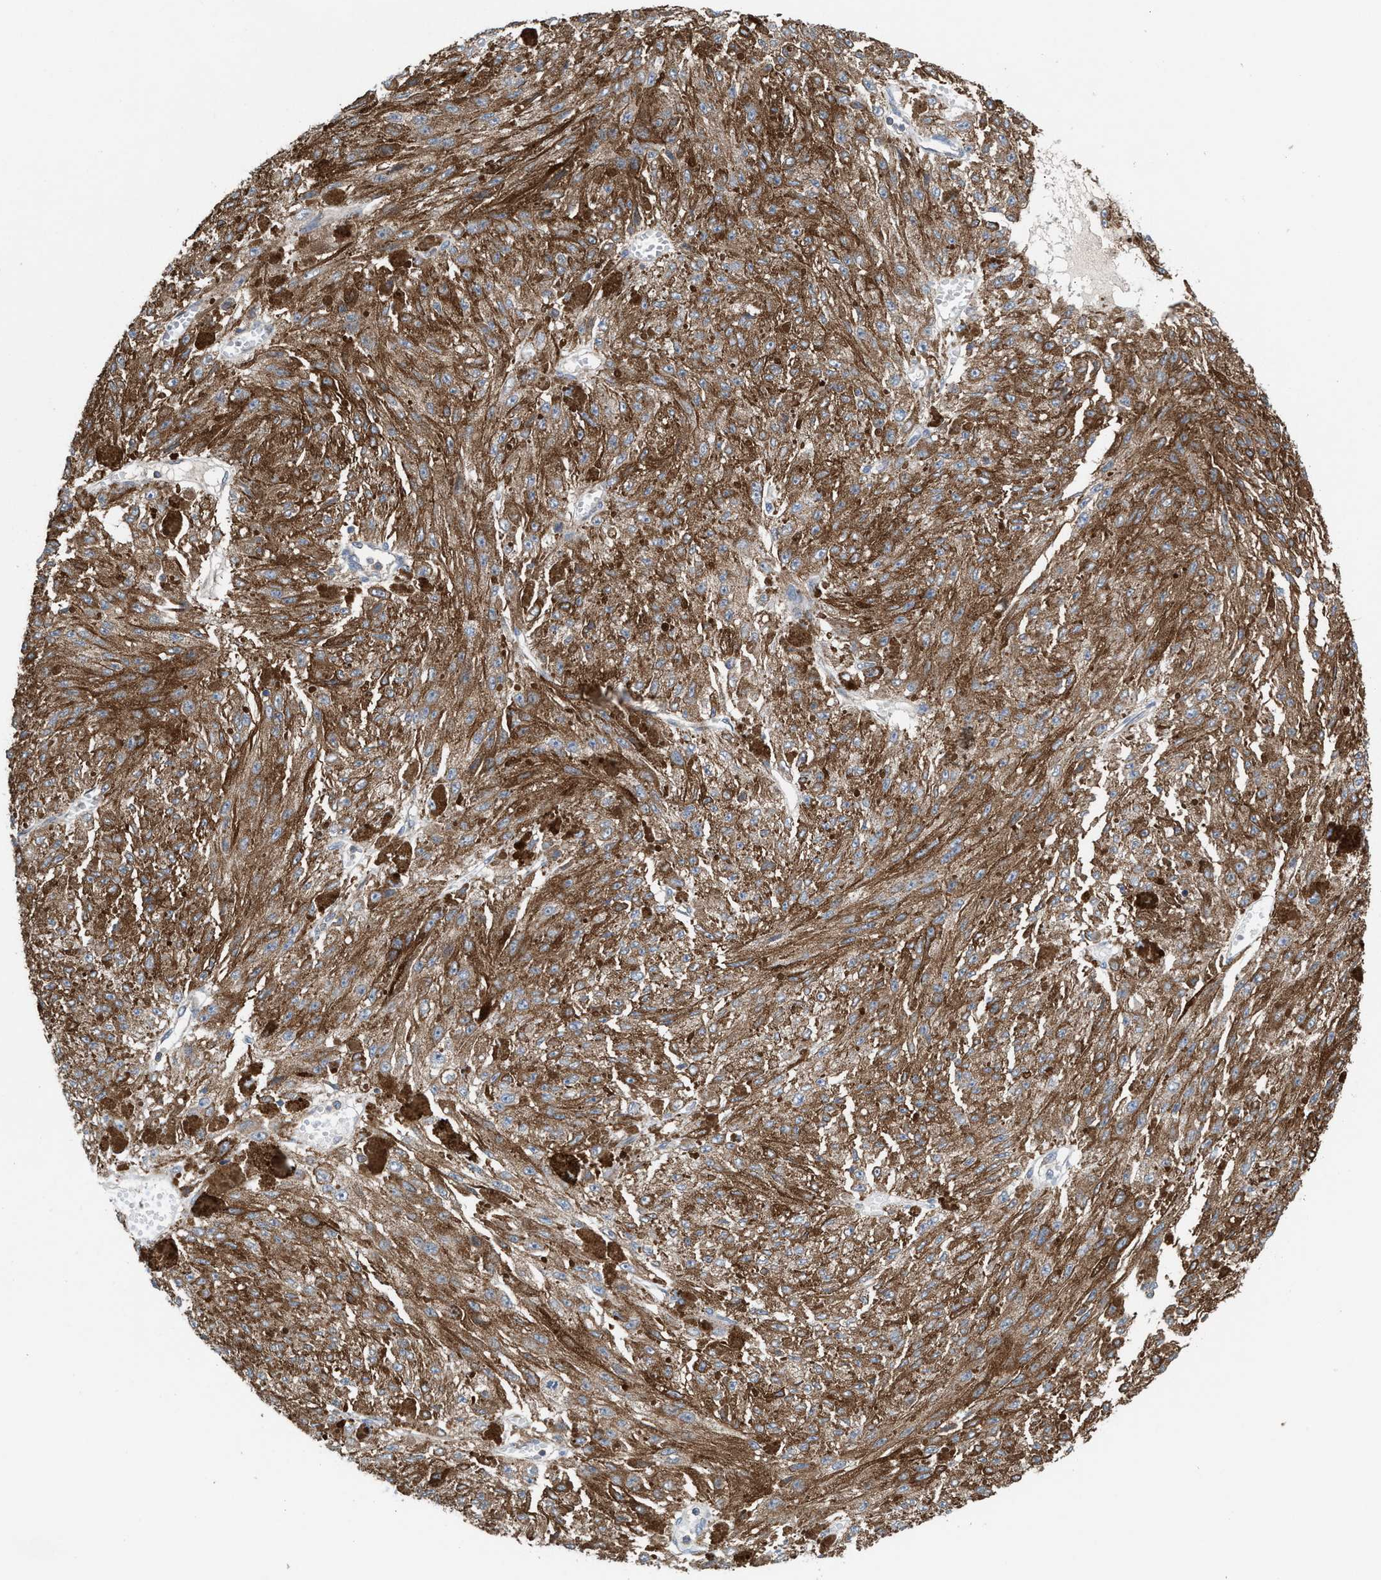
{"staining": {"intensity": "moderate", "quantity": ">75%", "location": "cytoplasmic/membranous"}, "tissue": "melanoma", "cell_type": "Tumor cells", "image_type": "cancer", "snomed": [{"axis": "morphology", "description": "Malignant melanoma, NOS"}, {"axis": "topography", "description": "Other"}], "caption": "IHC (DAB (3,3'-diaminobenzidine)) staining of human malignant melanoma exhibits moderate cytoplasmic/membranous protein staining in about >75% of tumor cells.", "gene": "MRM1", "patient": {"sex": "male", "age": 79}}